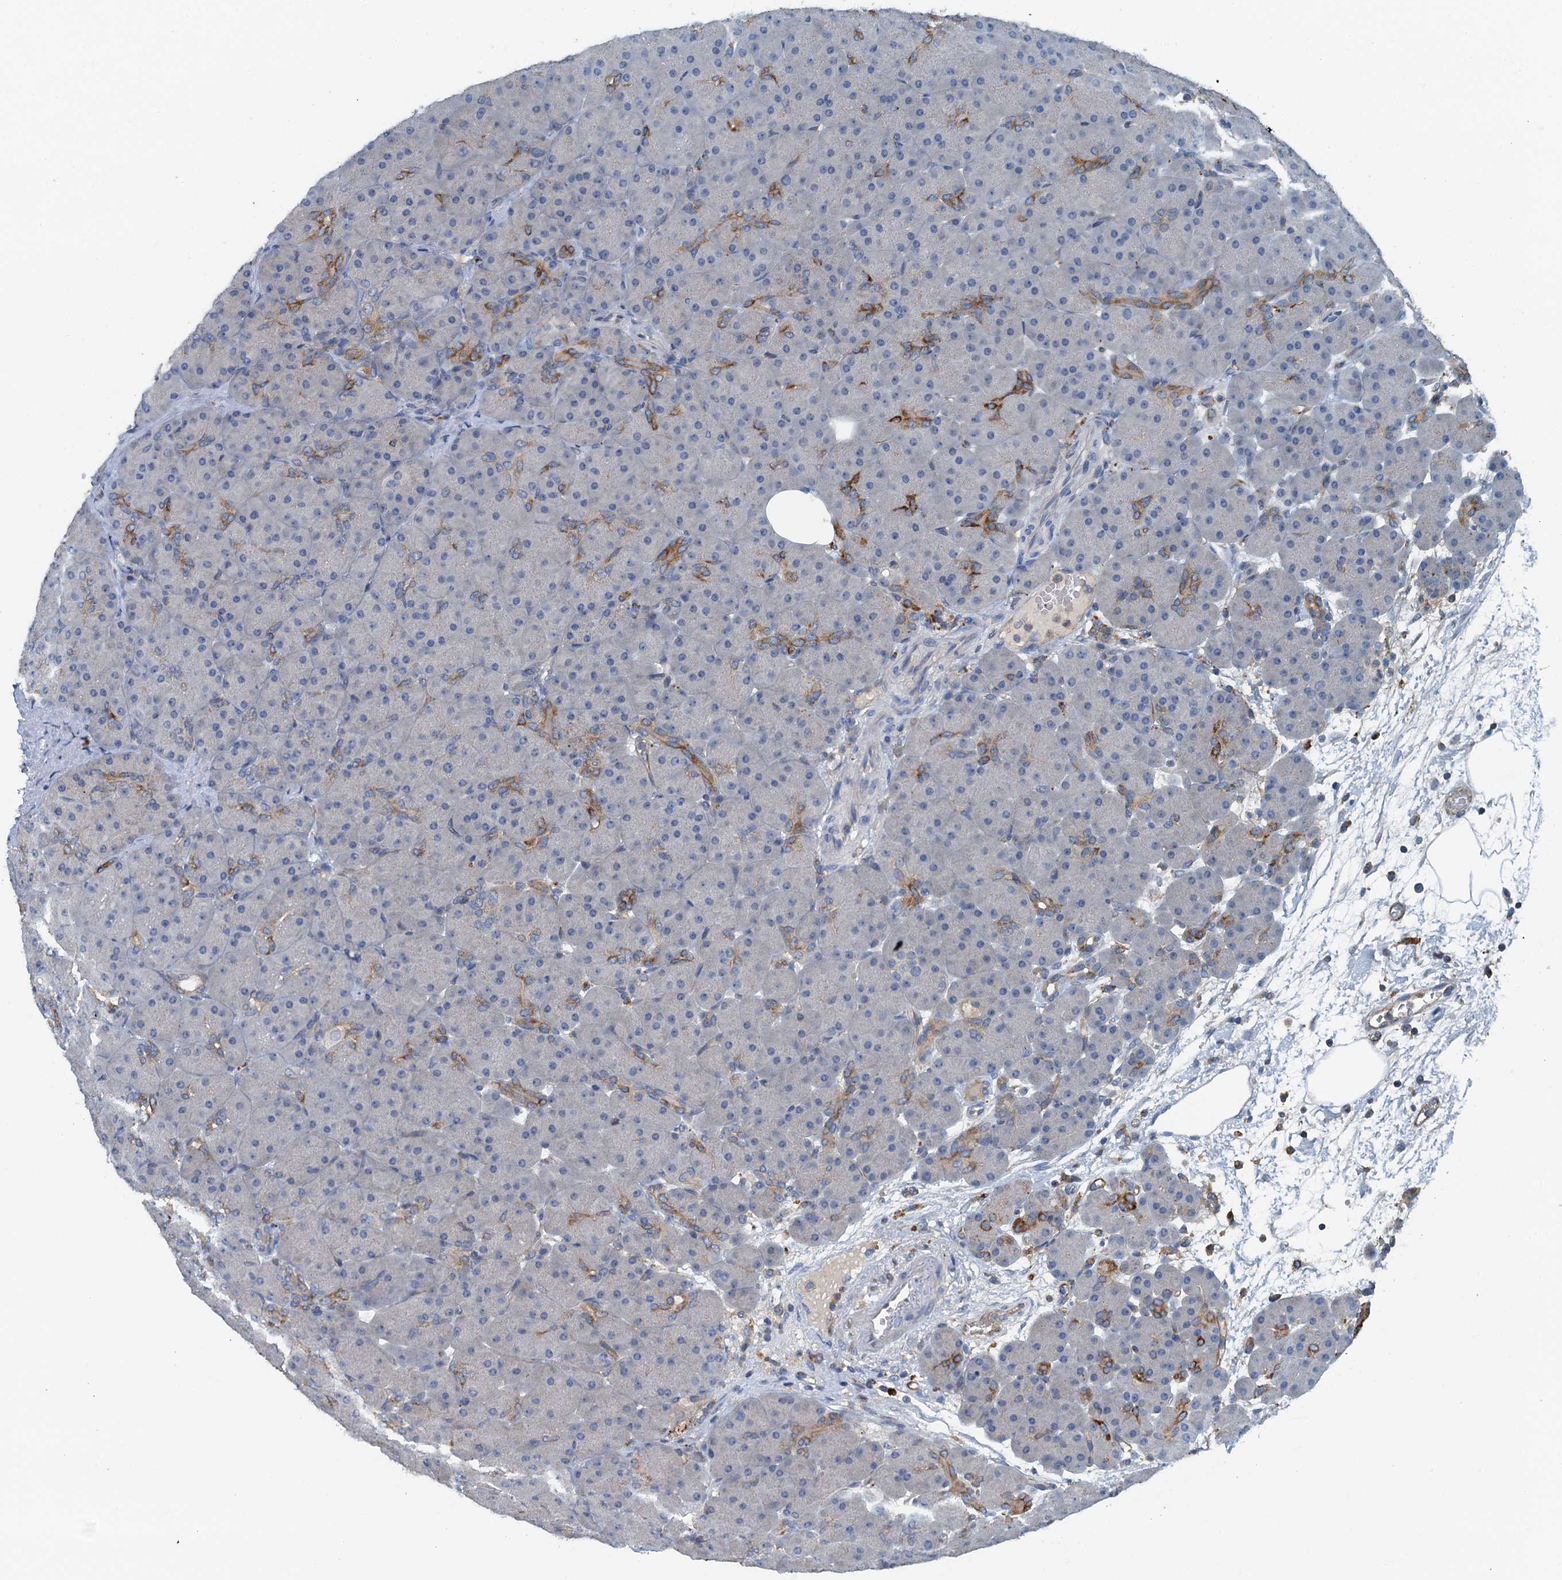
{"staining": {"intensity": "strong", "quantity": "<25%", "location": "cytoplasmic/membranous"}, "tissue": "pancreas", "cell_type": "Exocrine glandular cells", "image_type": "normal", "snomed": [{"axis": "morphology", "description": "Normal tissue, NOS"}, {"axis": "topography", "description": "Pancreas"}], "caption": "Immunohistochemical staining of benign pancreas reveals medium levels of strong cytoplasmic/membranous staining in approximately <25% of exocrine glandular cells. The staining is performed using DAB brown chromogen to label protein expression. The nuclei are counter-stained blue using hematoxylin.", "gene": "THAP10", "patient": {"sex": "male", "age": 66}}